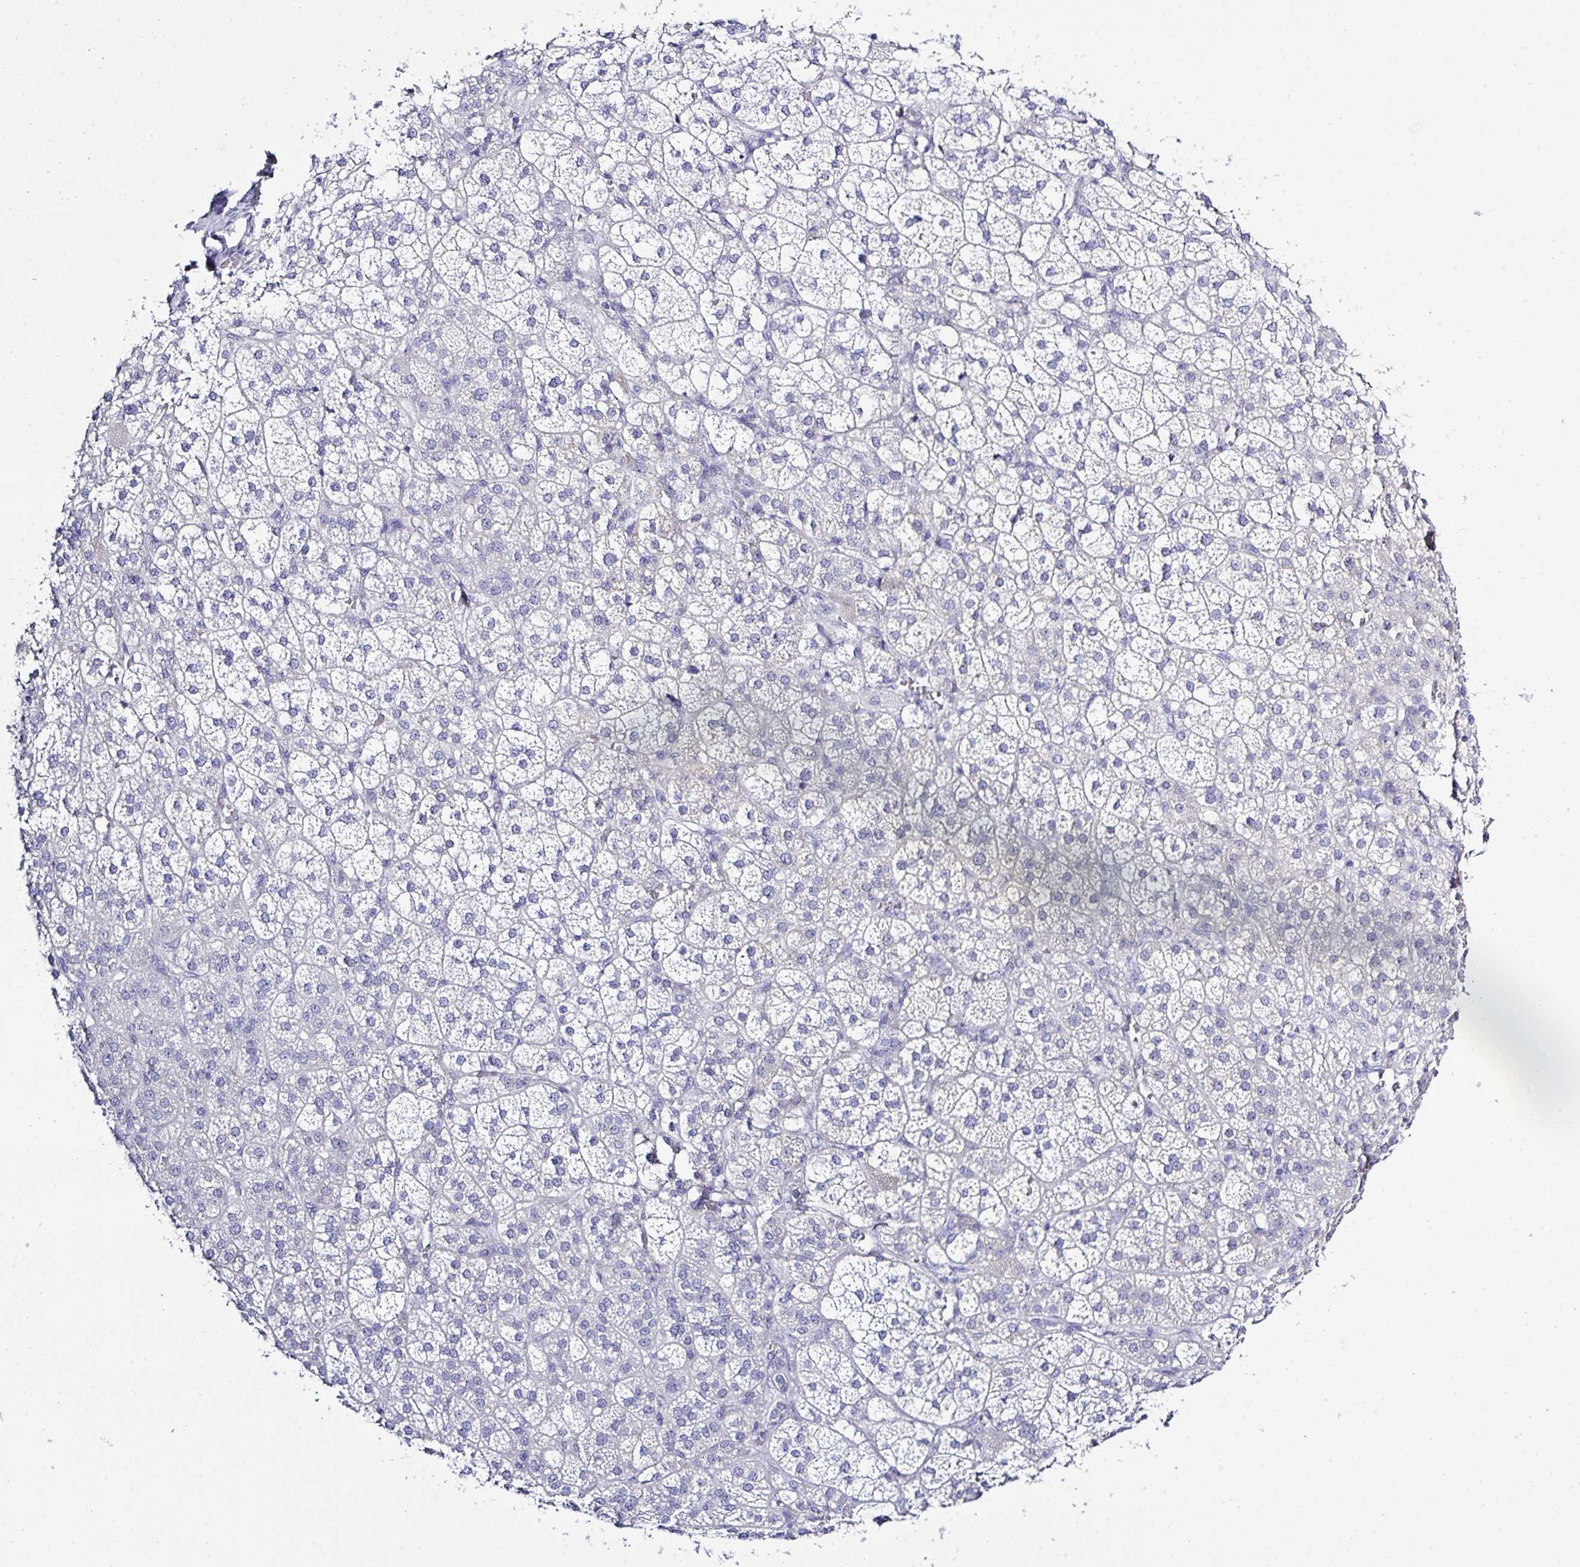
{"staining": {"intensity": "negative", "quantity": "none", "location": "none"}, "tissue": "adrenal gland", "cell_type": "Glandular cells", "image_type": "normal", "snomed": [{"axis": "morphology", "description": "Normal tissue, NOS"}, {"axis": "topography", "description": "Adrenal gland"}], "caption": "Image shows no protein positivity in glandular cells of normal adrenal gland.", "gene": "MED11", "patient": {"sex": "female", "age": 60}}